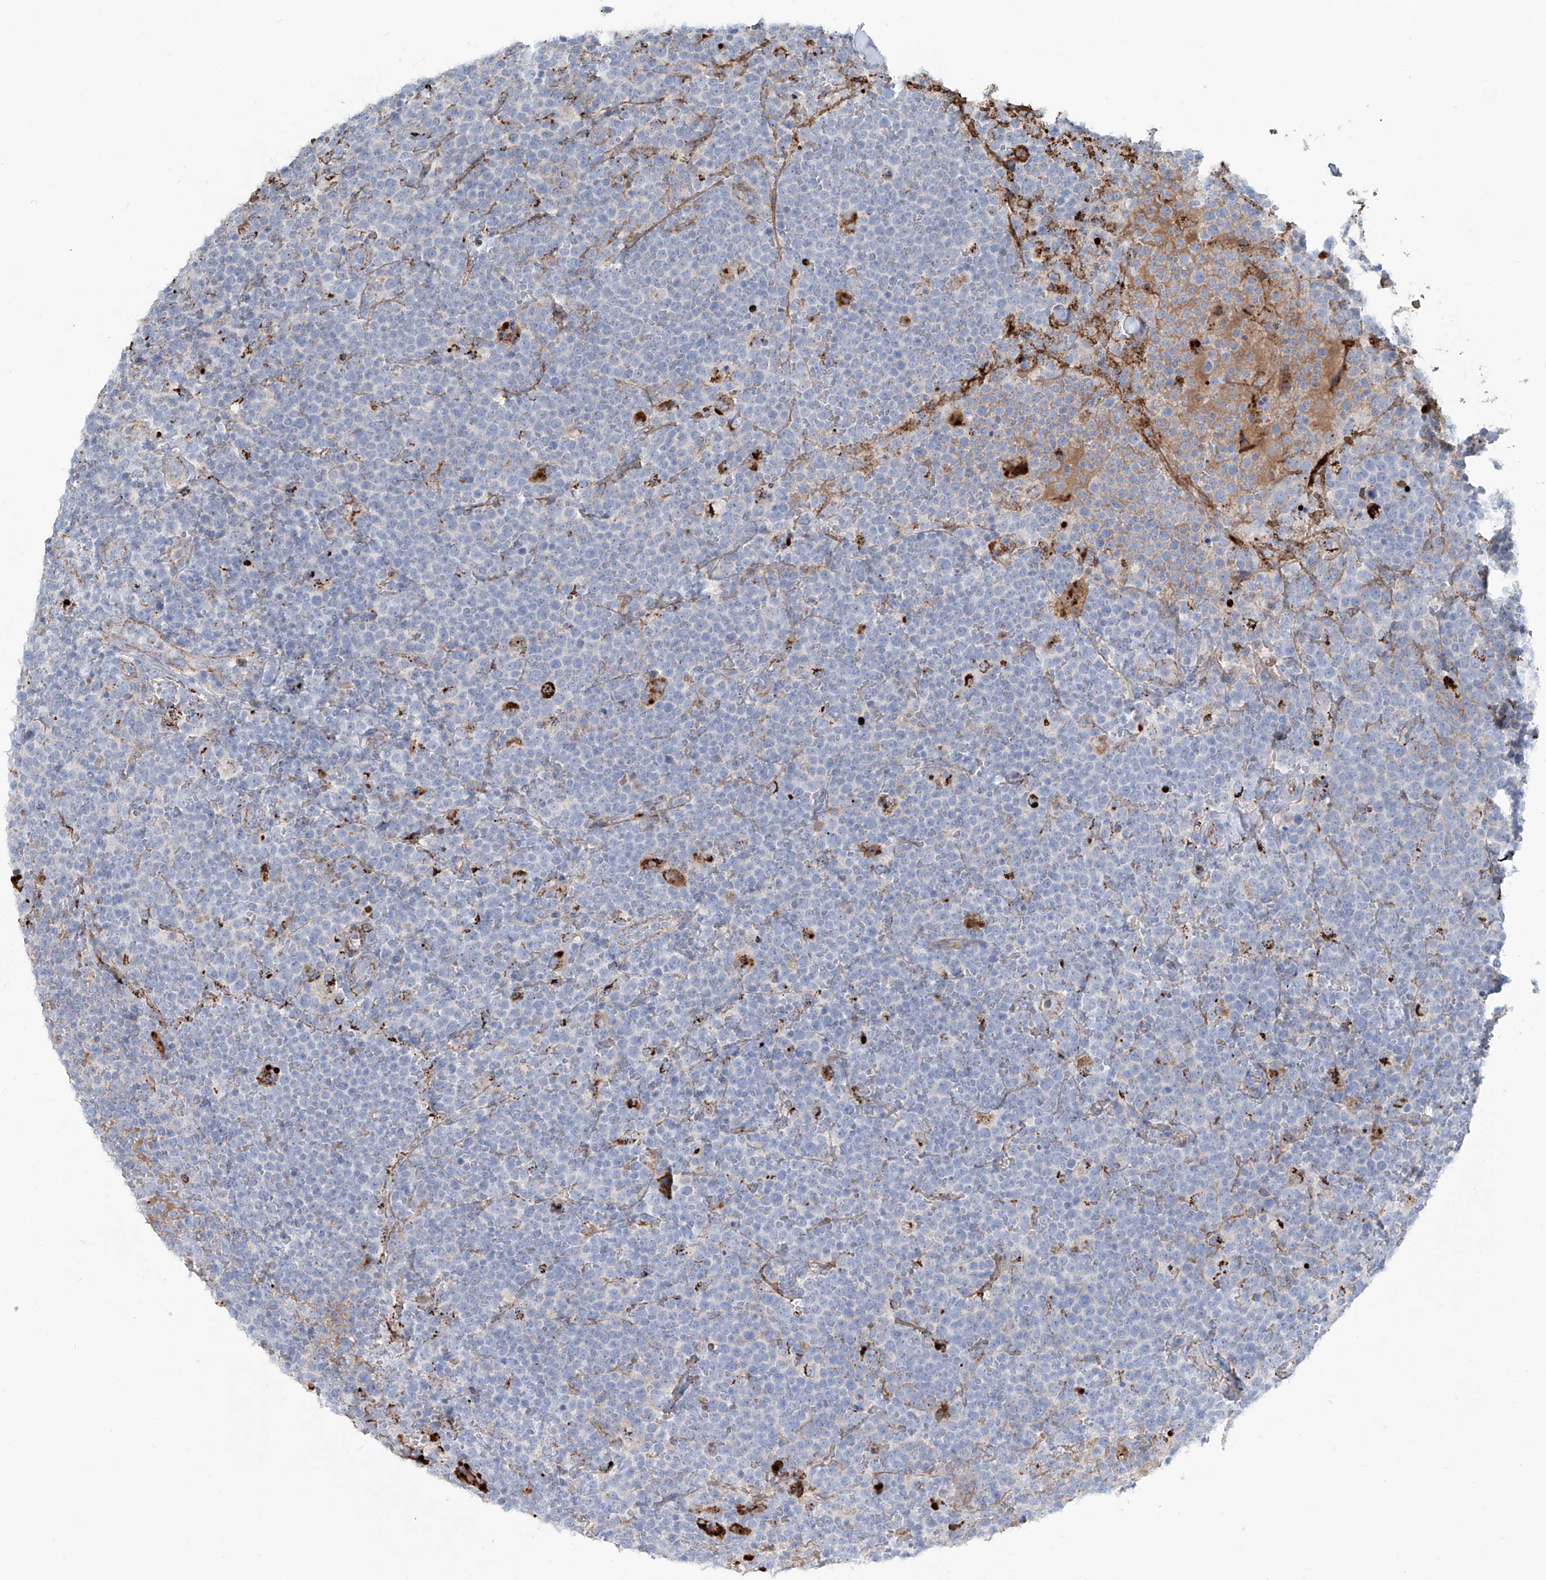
{"staining": {"intensity": "negative", "quantity": "none", "location": "none"}, "tissue": "lymphoma", "cell_type": "Tumor cells", "image_type": "cancer", "snomed": [{"axis": "morphology", "description": "Malignant lymphoma, non-Hodgkin's type, High grade"}, {"axis": "topography", "description": "Lymph node"}], "caption": "DAB immunohistochemical staining of lymphoma exhibits no significant staining in tumor cells.", "gene": "CDH5", "patient": {"sex": "male", "age": 61}}